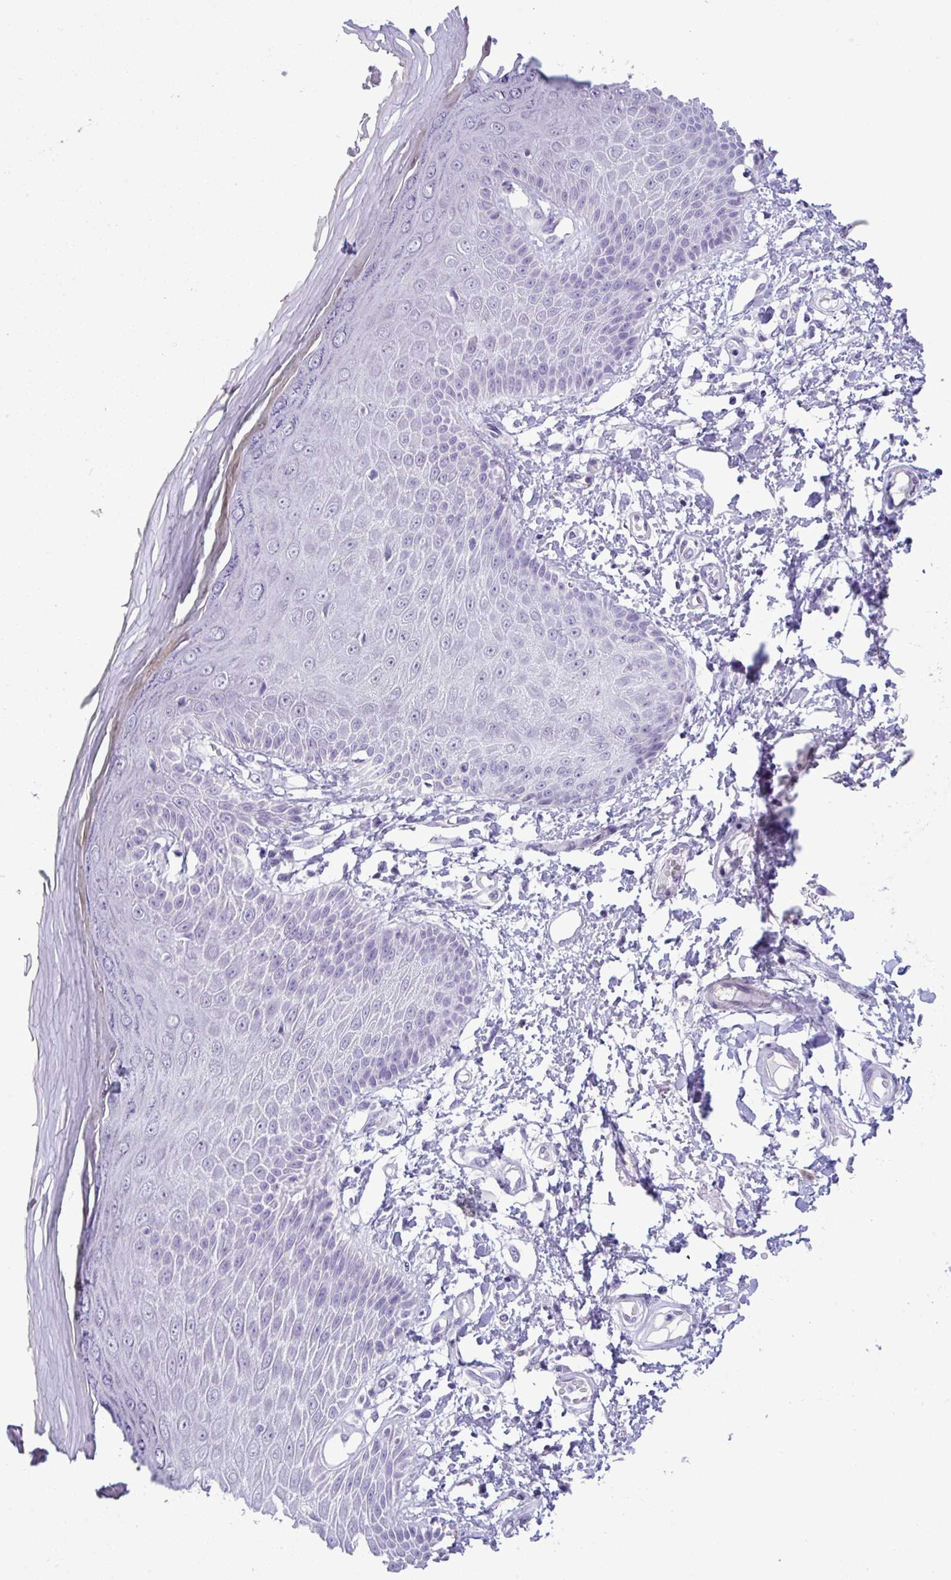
{"staining": {"intensity": "negative", "quantity": "none", "location": "none"}, "tissue": "skin", "cell_type": "Epidermal cells", "image_type": "normal", "snomed": [{"axis": "morphology", "description": "Normal tissue, NOS"}, {"axis": "topography", "description": "Anal"}, {"axis": "topography", "description": "Peripheral nerve tissue"}], "caption": "This photomicrograph is of benign skin stained with immunohistochemistry to label a protein in brown with the nuclei are counter-stained blue. There is no staining in epidermal cells.", "gene": "YBX2", "patient": {"sex": "male", "age": 78}}